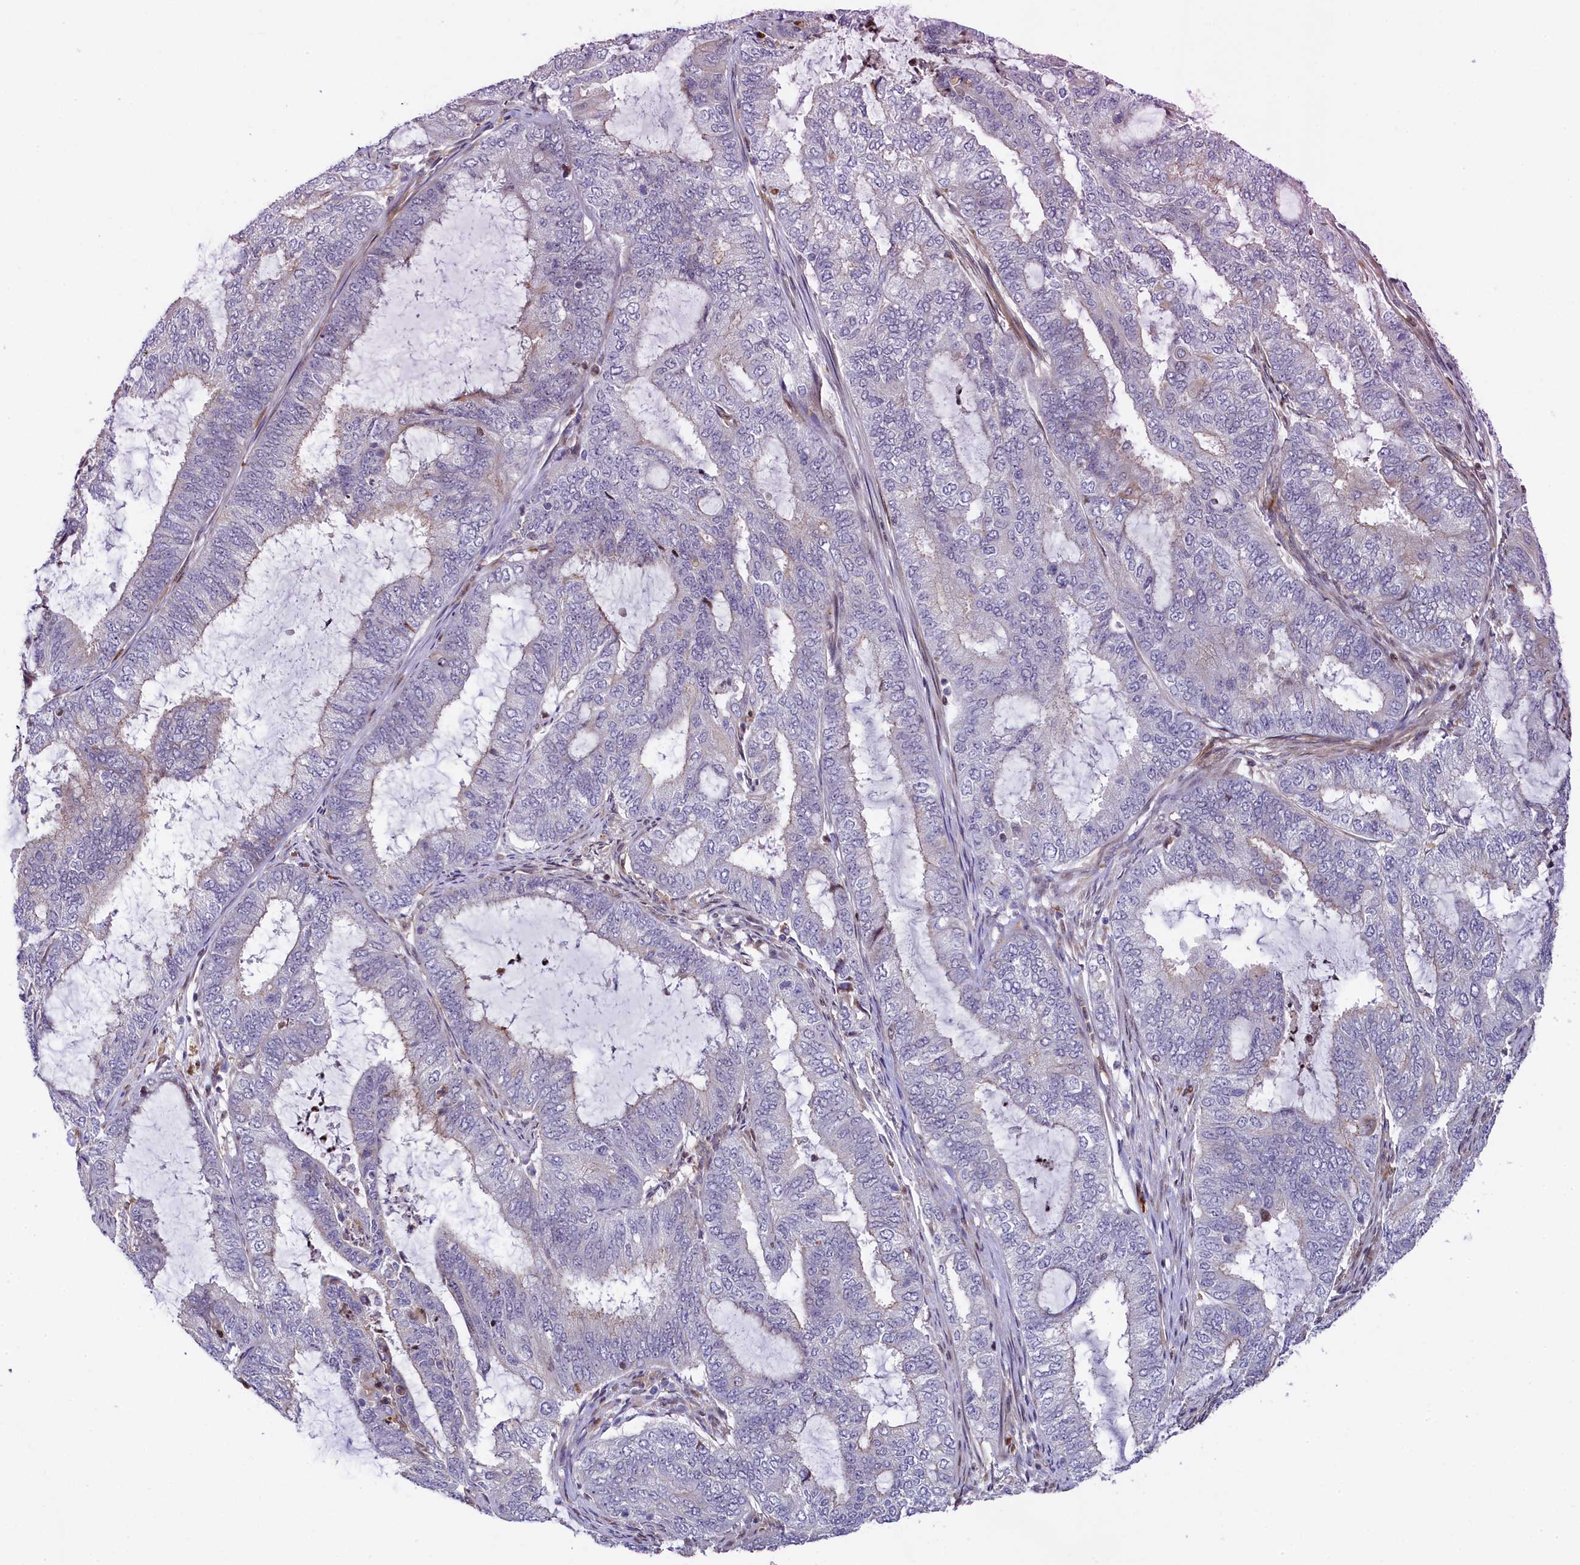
{"staining": {"intensity": "negative", "quantity": "none", "location": "none"}, "tissue": "endometrial cancer", "cell_type": "Tumor cells", "image_type": "cancer", "snomed": [{"axis": "morphology", "description": "Adenocarcinoma, NOS"}, {"axis": "topography", "description": "Endometrium"}], "caption": "High power microscopy image of an immunohistochemistry (IHC) micrograph of adenocarcinoma (endometrial), revealing no significant staining in tumor cells.", "gene": "TGDS", "patient": {"sex": "female", "age": 51}}